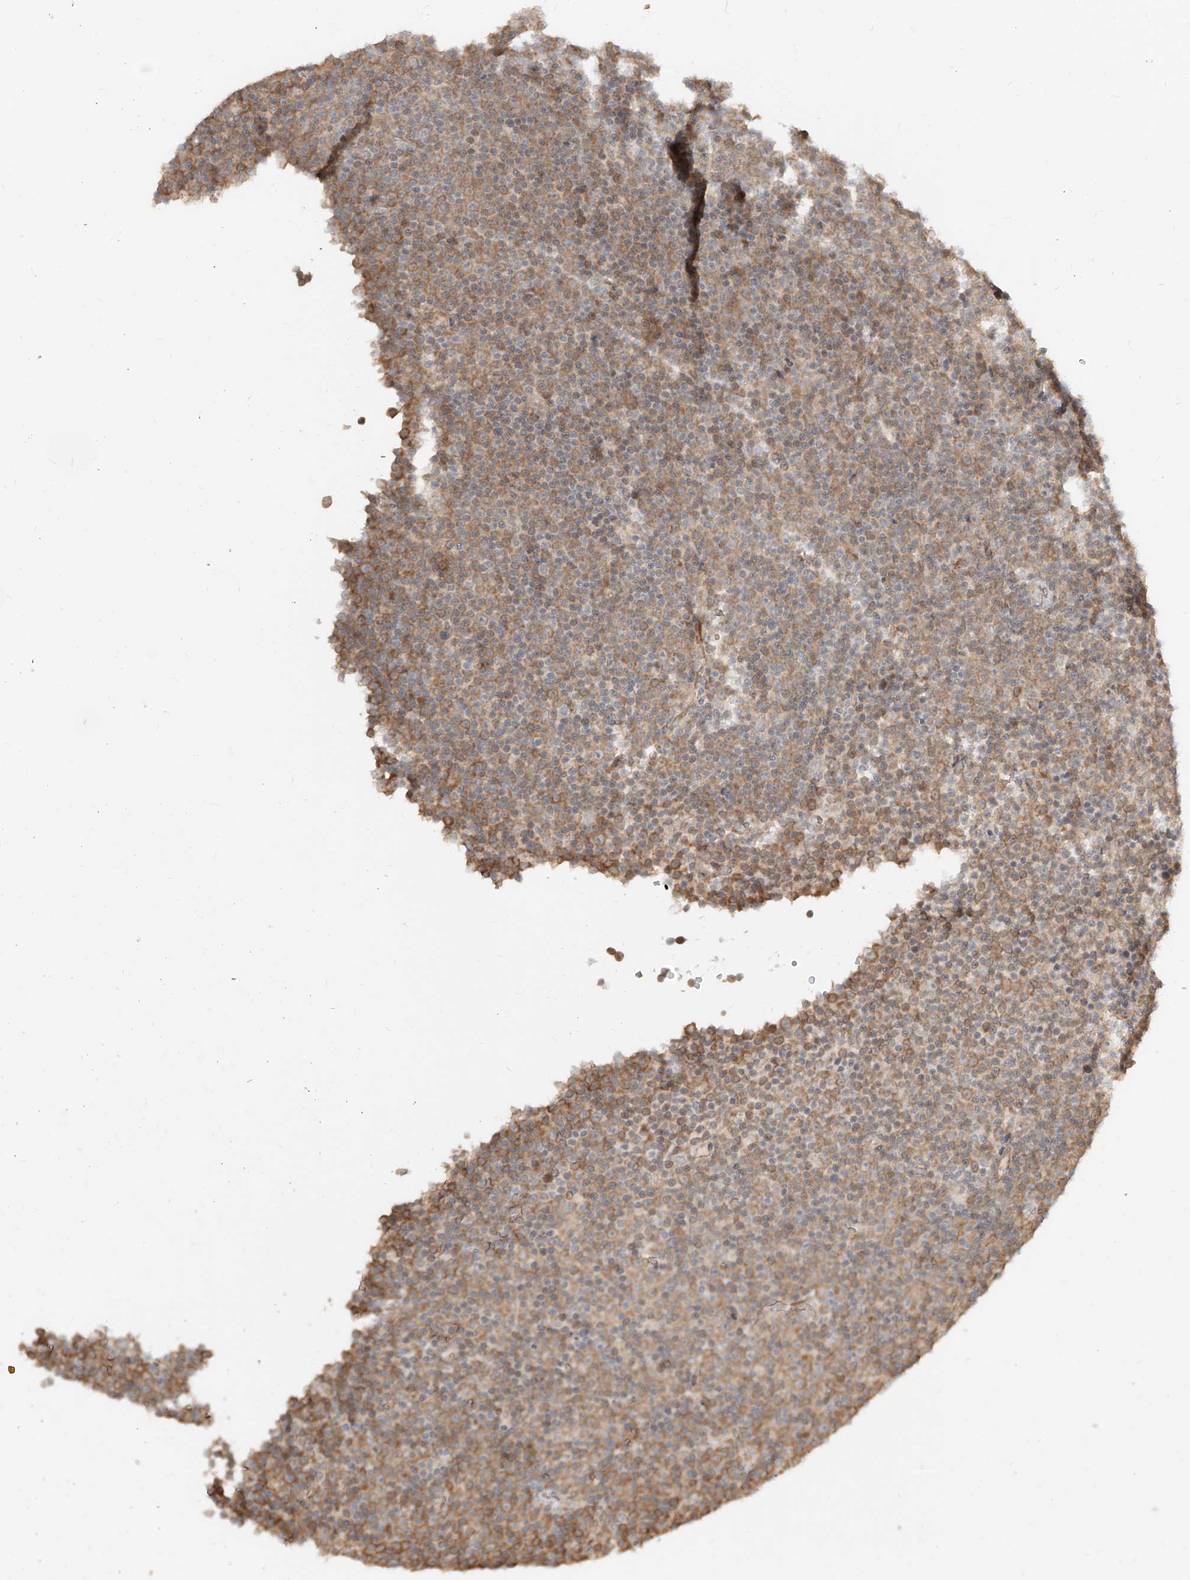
{"staining": {"intensity": "moderate", "quantity": ">75%", "location": "cytoplasmic/membranous"}, "tissue": "lymphoma", "cell_type": "Tumor cells", "image_type": "cancer", "snomed": [{"axis": "morphology", "description": "Malignant lymphoma, non-Hodgkin's type, Low grade"}, {"axis": "topography", "description": "Lymph node"}], "caption": "Protein expression analysis of low-grade malignant lymphoma, non-Hodgkin's type shows moderate cytoplasmic/membranous expression in approximately >75% of tumor cells.", "gene": "UBE2K", "patient": {"sex": "female", "age": 67}}